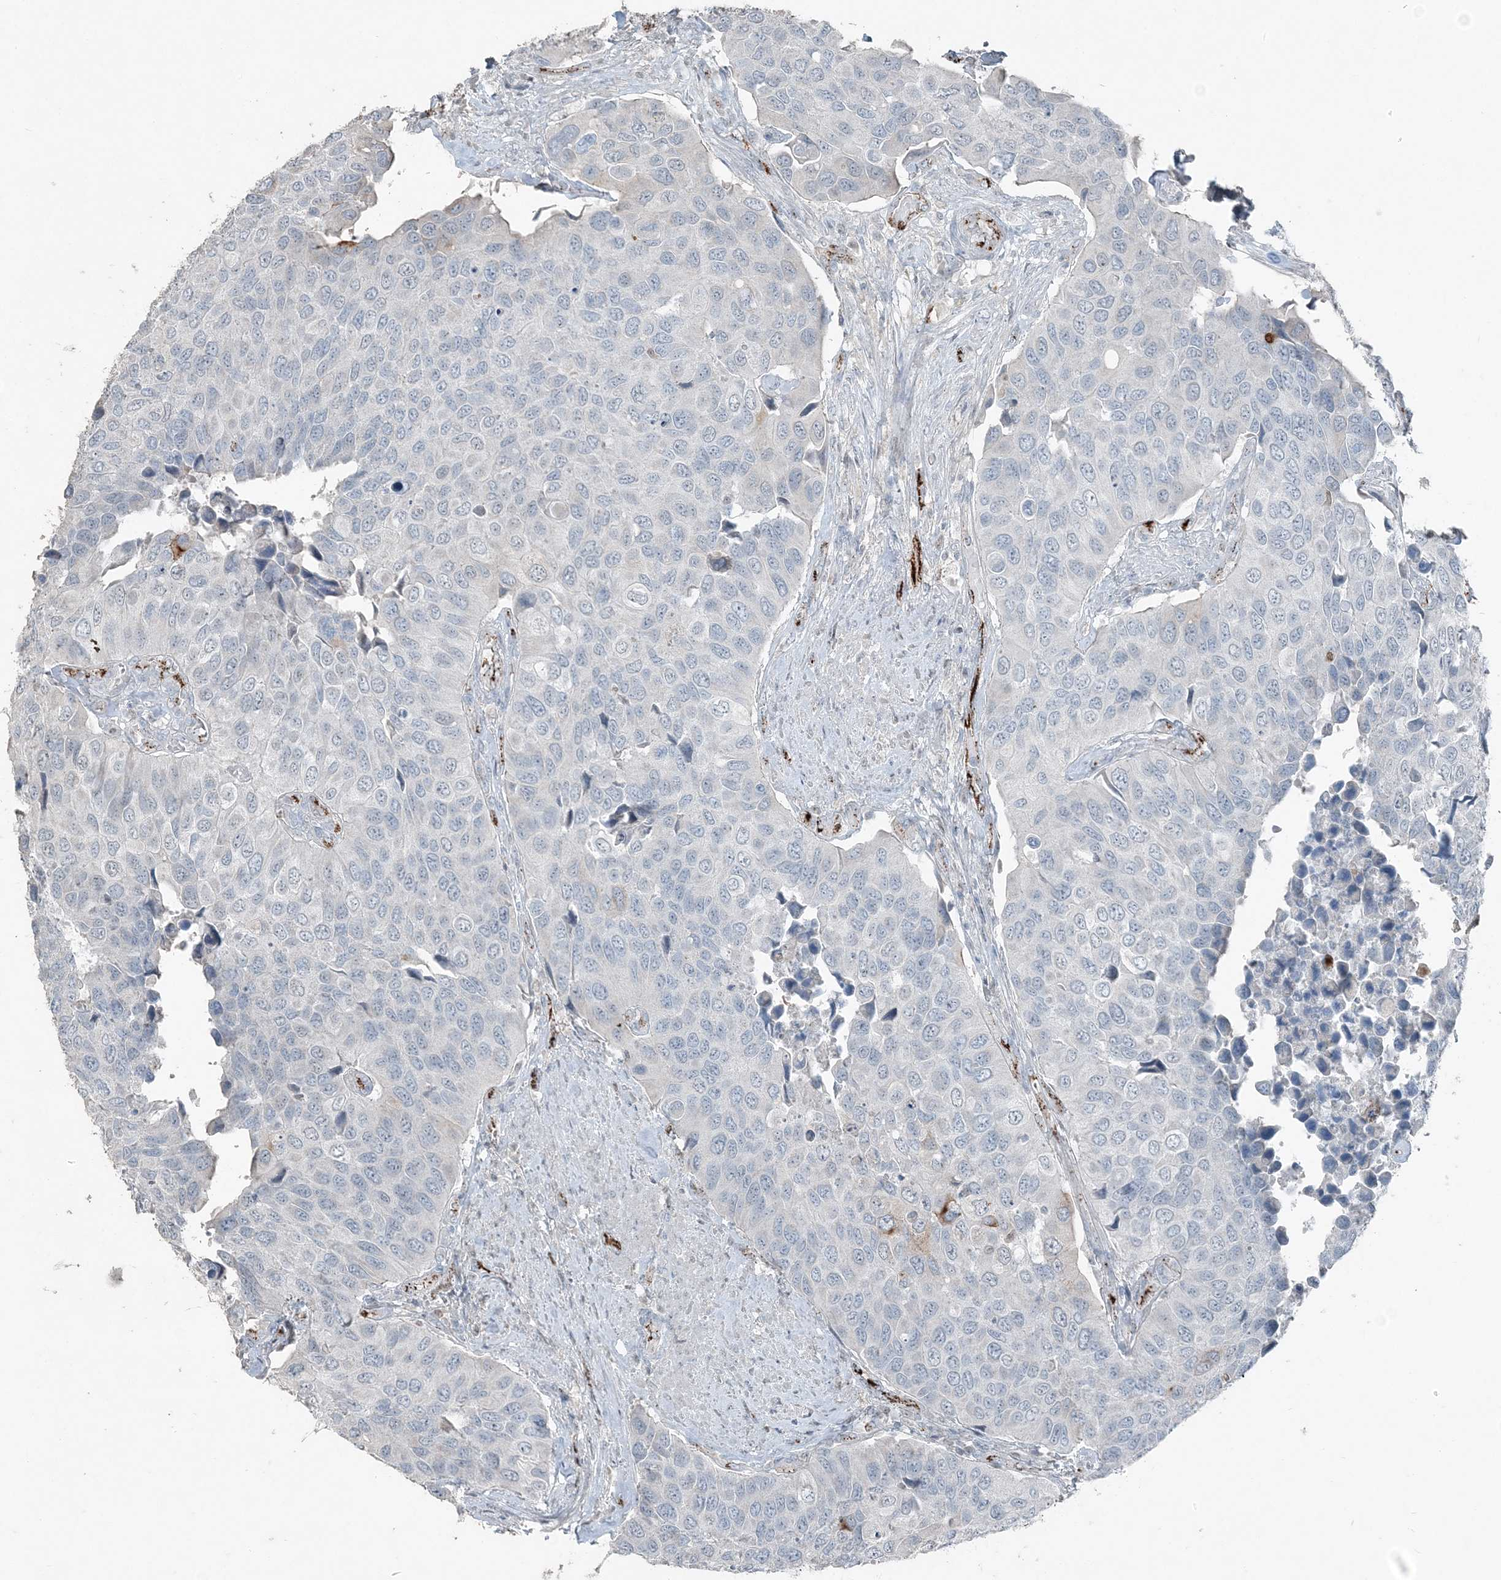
{"staining": {"intensity": "negative", "quantity": "none", "location": "none"}, "tissue": "urothelial cancer", "cell_type": "Tumor cells", "image_type": "cancer", "snomed": [{"axis": "morphology", "description": "Urothelial carcinoma, High grade"}, {"axis": "topography", "description": "Urinary bladder"}], "caption": "The micrograph displays no staining of tumor cells in urothelial cancer. (Stains: DAB immunohistochemistry (IHC) with hematoxylin counter stain, Microscopy: brightfield microscopy at high magnification).", "gene": "ELOVL7", "patient": {"sex": "male", "age": 74}}